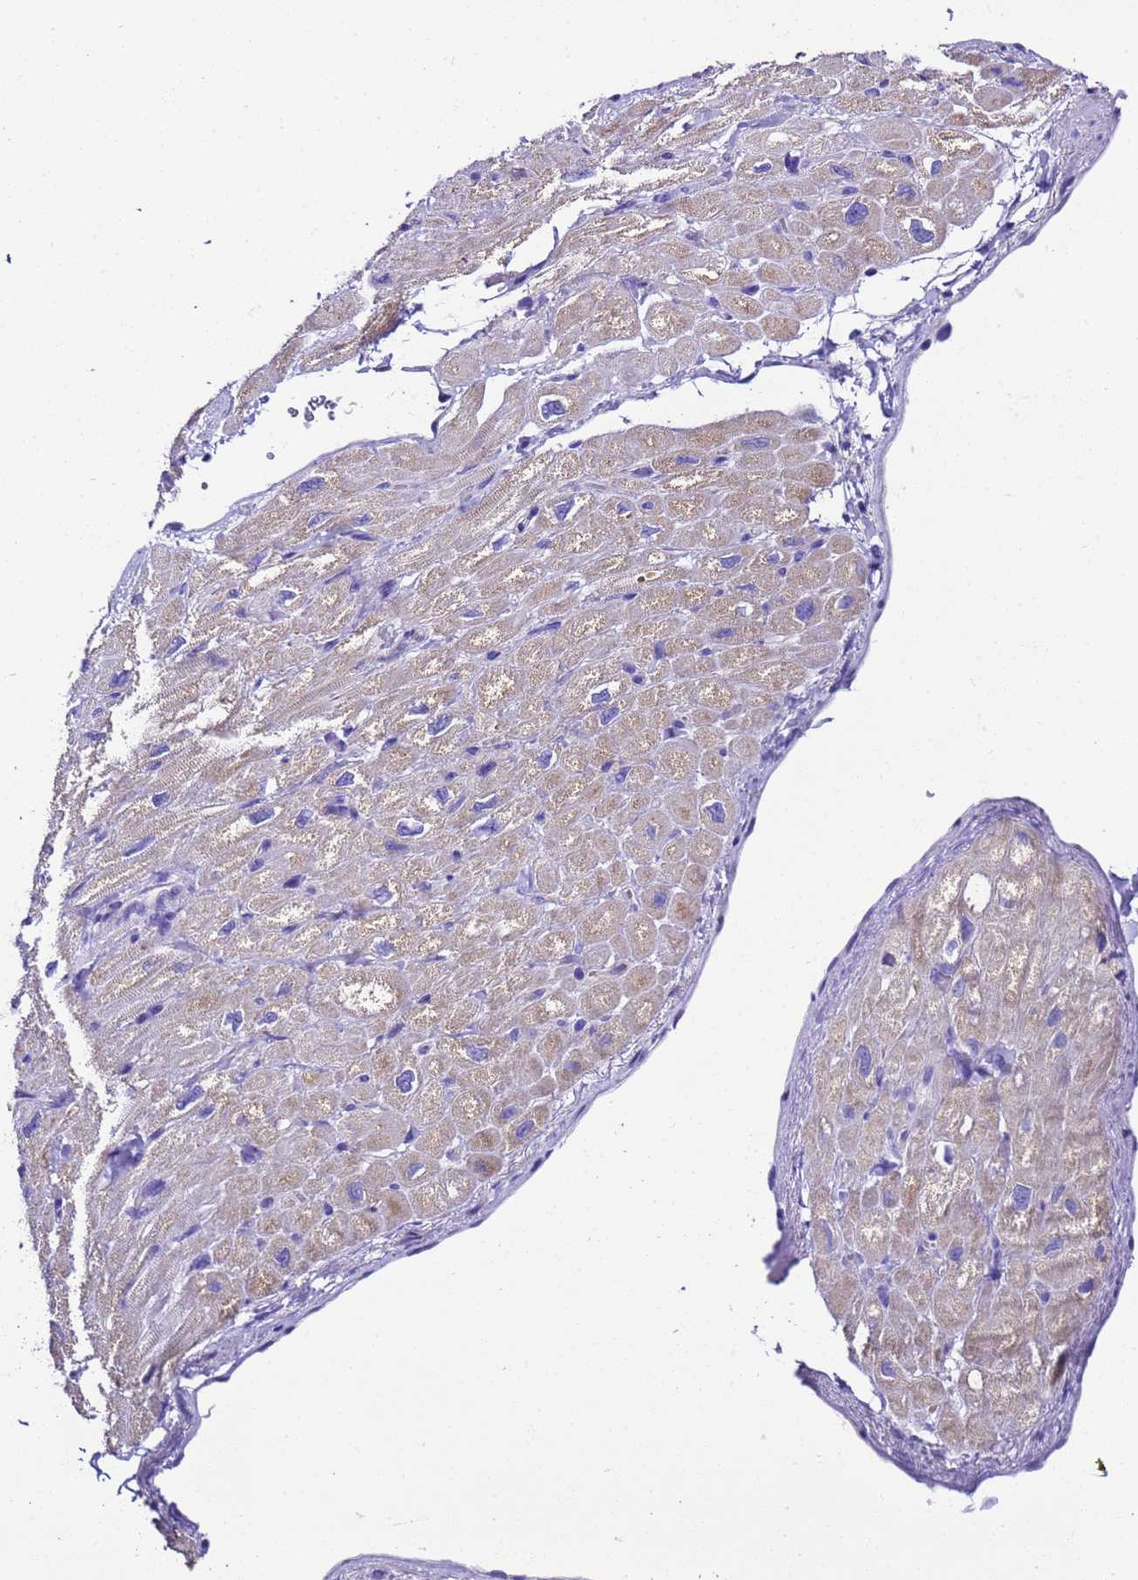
{"staining": {"intensity": "weak", "quantity": "<25%", "location": "cytoplasmic/membranous"}, "tissue": "heart muscle", "cell_type": "Cardiomyocytes", "image_type": "normal", "snomed": [{"axis": "morphology", "description": "Normal tissue, NOS"}, {"axis": "topography", "description": "Heart"}], "caption": "Immunohistochemistry of normal heart muscle reveals no expression in cardiomyocytes.", "gene": "UGT2A1", "patient": {"sex": "male", "age": 65}}